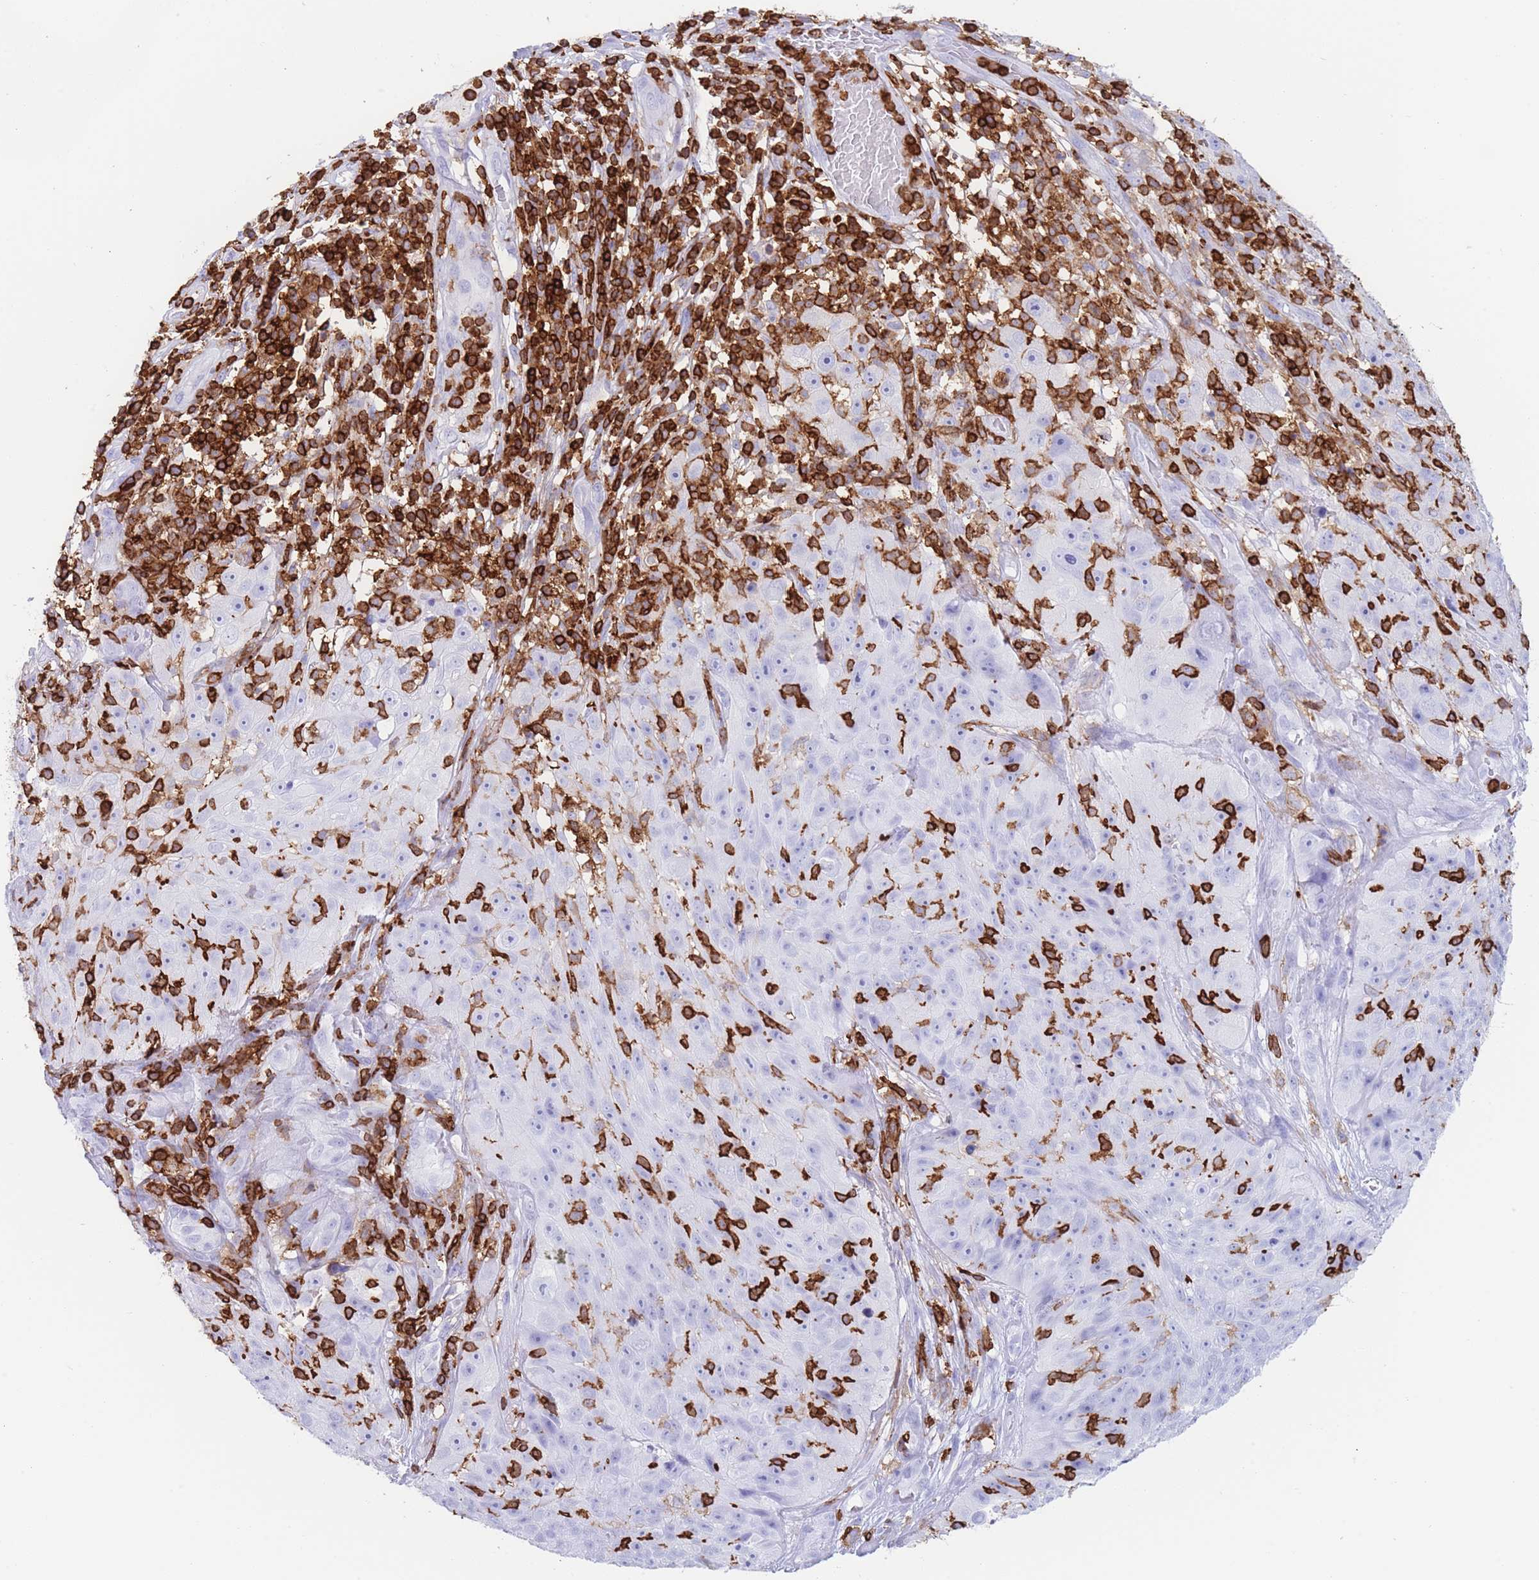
{"staining": {"intensity": "moderate", "quantity": "<25%", "location": "cytoplasmic/membranous"}, "tissue": "skin cancer", "cell_type": "Tumor cells", "image_type": "cancer", "snomed": [{"axis": "morphology", "description": "Squamous cell carcinoma, NOS"}, {"axis": "topography", "description": "Skin"}], "caption": "Immunohistochemical staining of human squamous cell carcinoma (skin) reveals low levels of moderate cytoplasmic/membranous expression in approximately <25% of tumor cells. The staining is performed using DAB (3,3'-diaminobenzidine) brown chromogen to label protein expression. The nuclei are counter-stained blue using hematoxylin.", "gene": "CORO1A", "patient": {"sex": "female", "age": 87}}